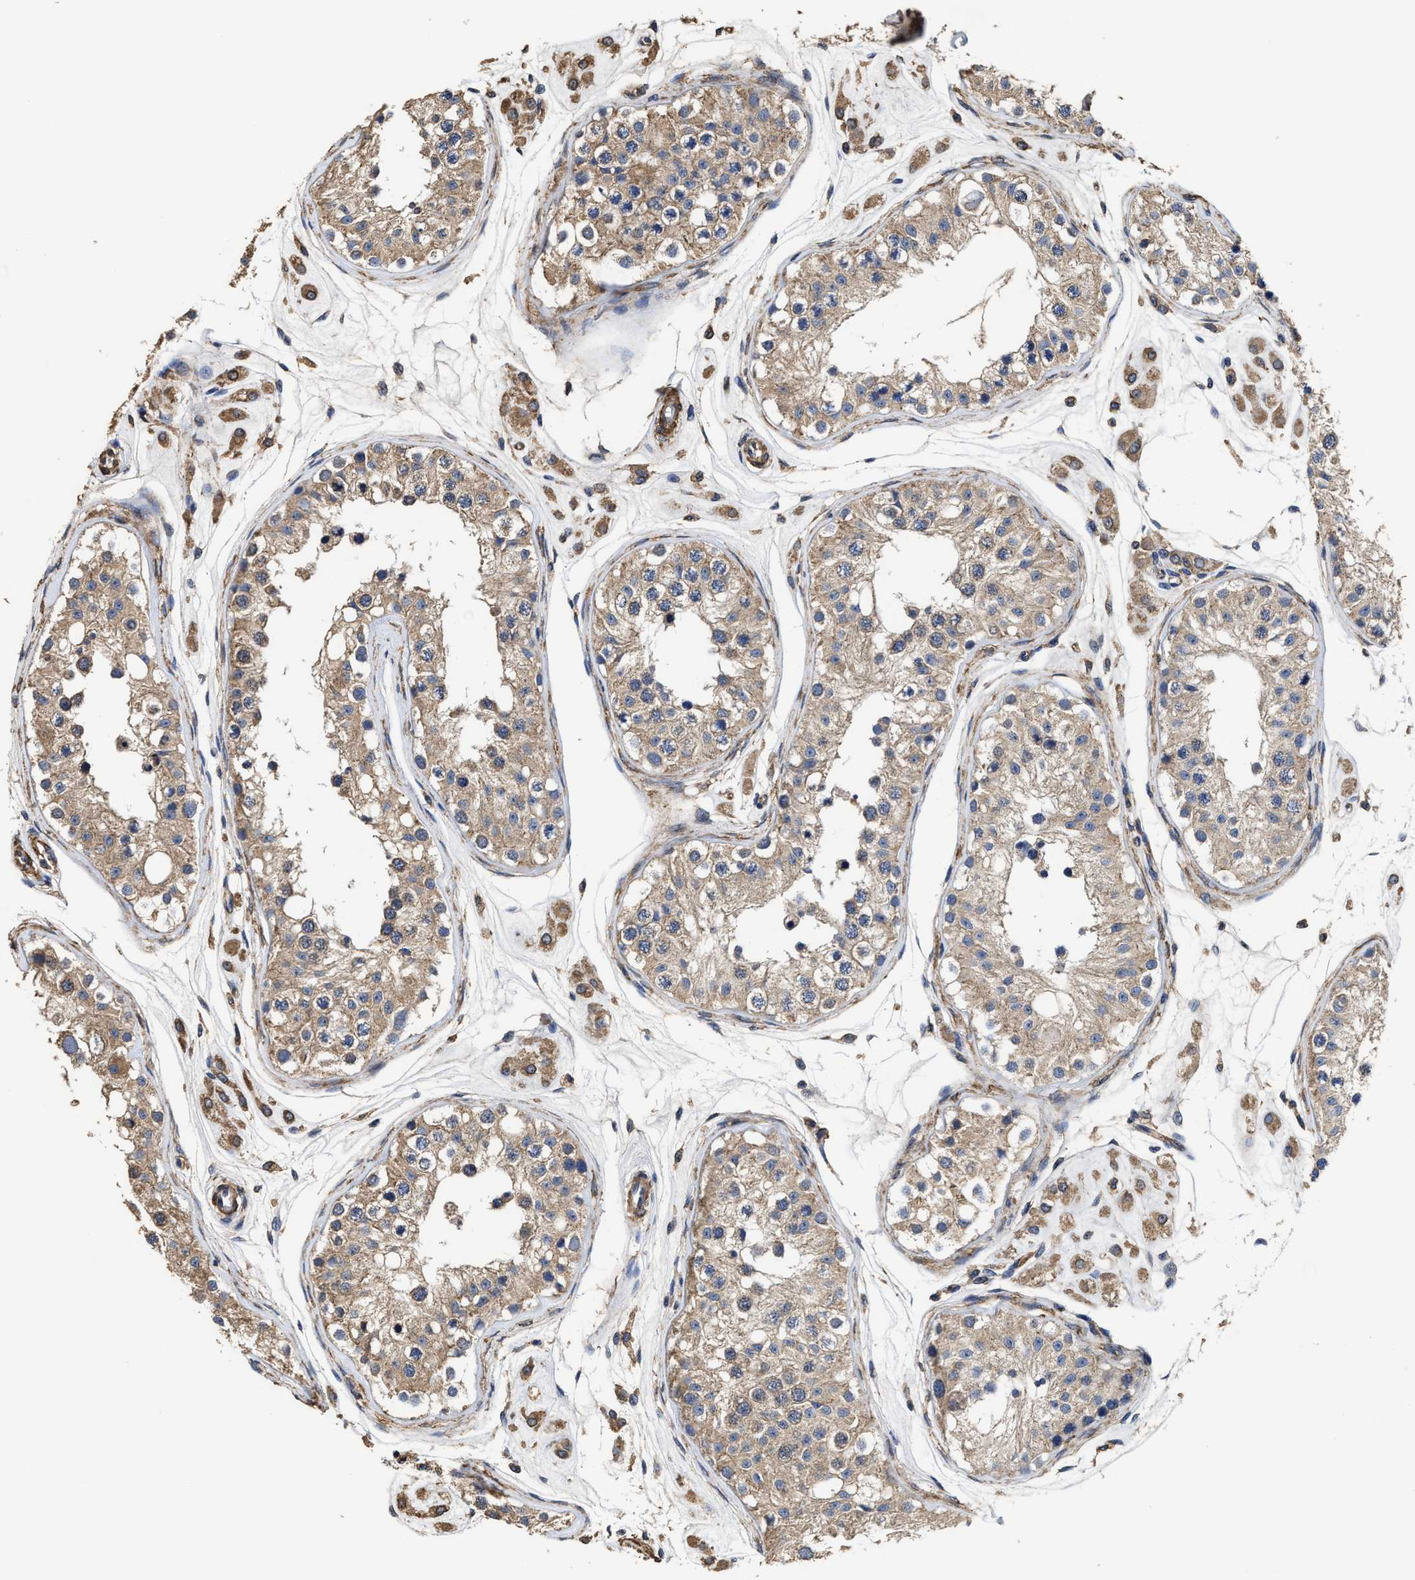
{"staining": {"intensity": "moderate", "quantity": ">75%", "location": "cytoplasmic/membranous"}, "tissue": "testis", "cell_type": "Cells in seminiferous ducts", "image_type": "normal", "snomed": [{"axis": "morphology", "description": "Normal tissue, NOS"}, {"axis": "morphology", "description": "Adenocarcinoma, metastatic, NOS"}, {"axis": "topography", "description": "Testis"}], "caption": "This image reveals immunohistochemistry staining of normal human testis, with medium moderate cytoplasmic/membranous positivity in approximately >75% of cells in seminiferous ducts.", "gene": "SFXN4", "patient": {"sex": "male", "age": 26}}